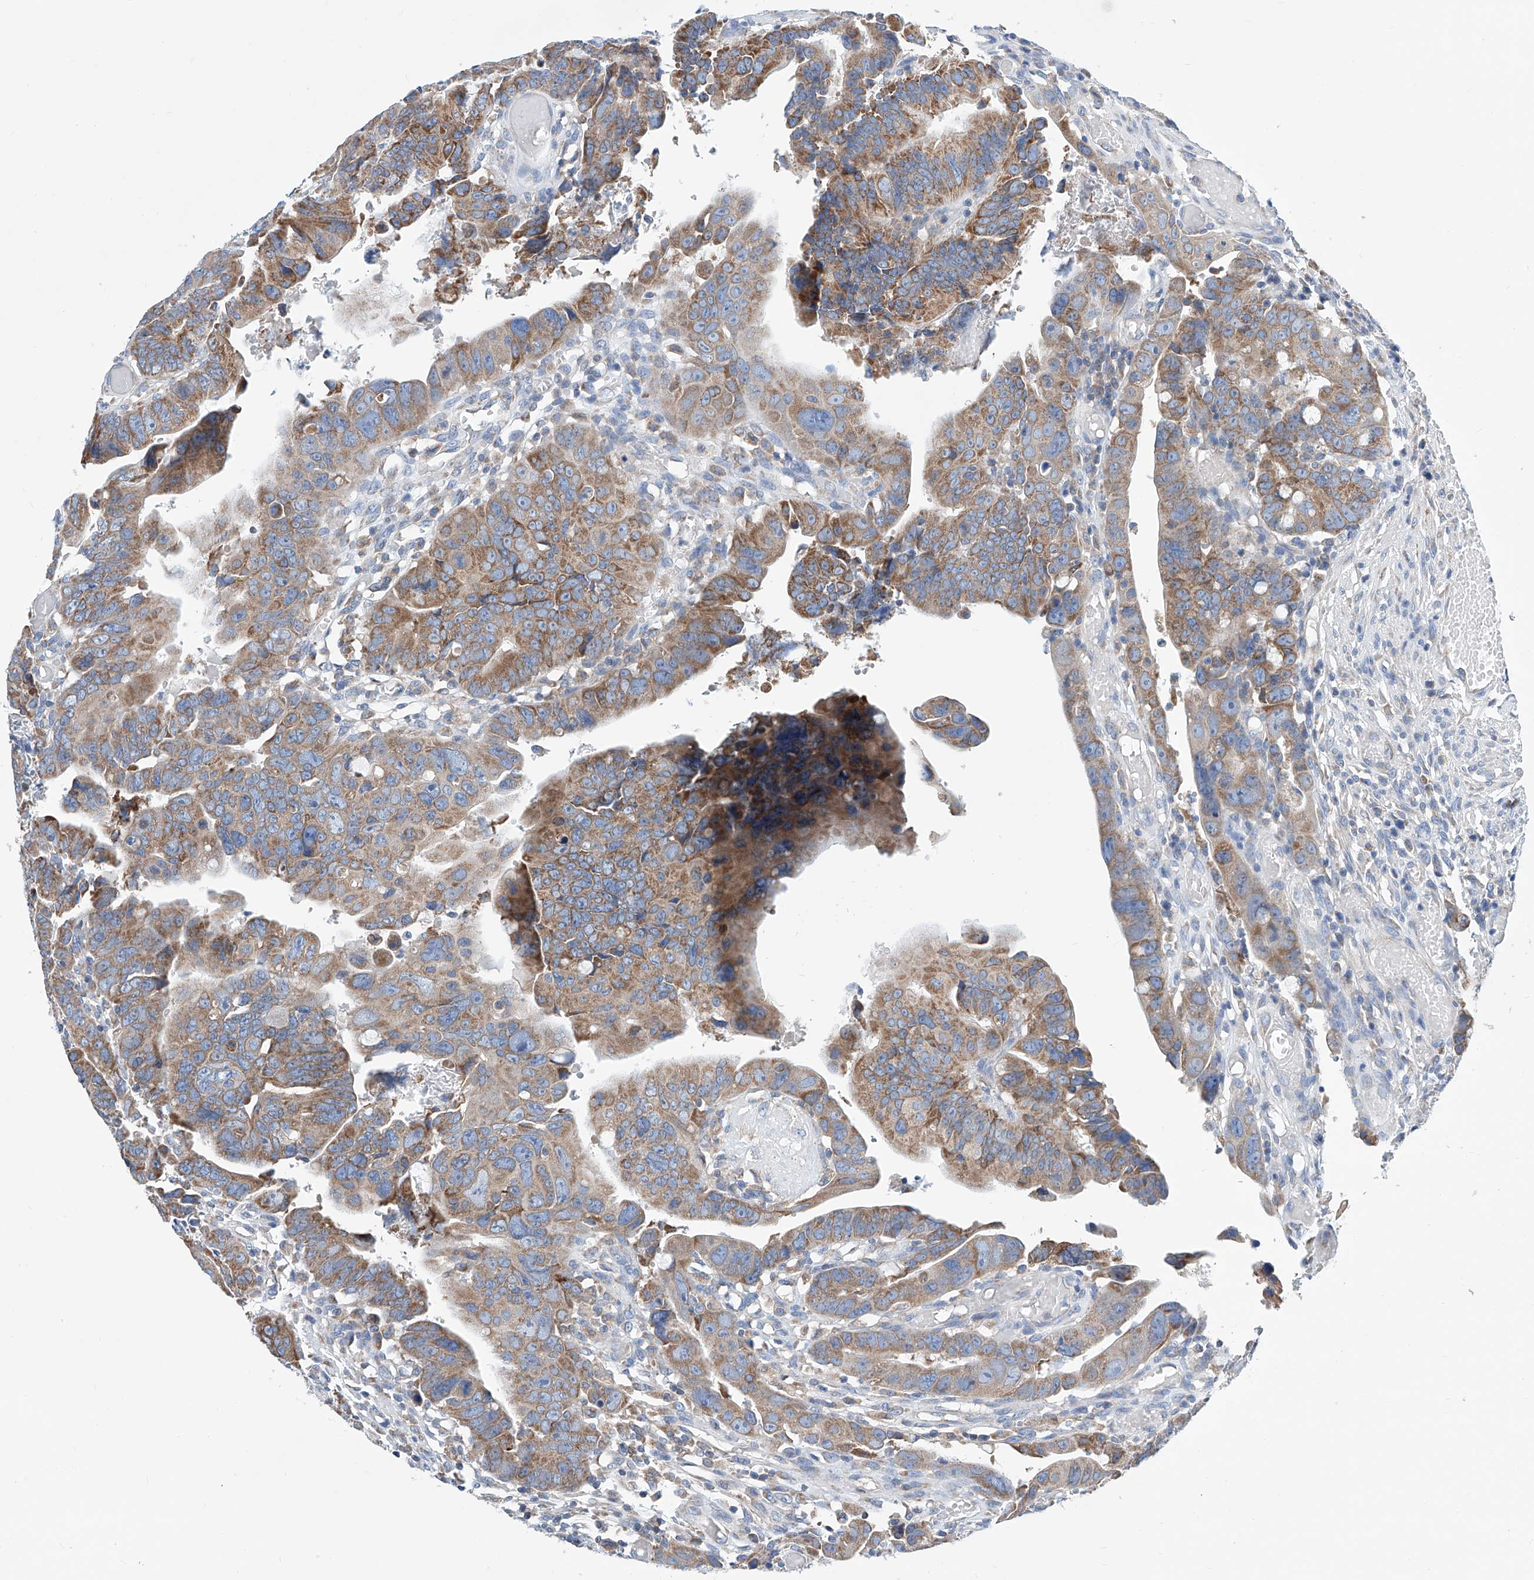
{"staining": {"intensity": "moderate", "quantity": ">75%", "location": "cytoplasmic/membranous"}, "tissue": "colorectal cancer", "cell_type": "Tumor cells", "image_type": "cancer", "snomed": [{"axis": "morphology", "description": "Adenocarcinoma, NOS"}, {"axis": "topography", "description": "Rectum"}], "caption": "Colorectal cancer (adenocarcinoma) stained for a protein (brown) demonstrates moderate cytoplasmic/membranous positive expression in about >75% of tumor cells.", "gene": "MAD2L1", "patient": {"sex": "female", "age": 65}}